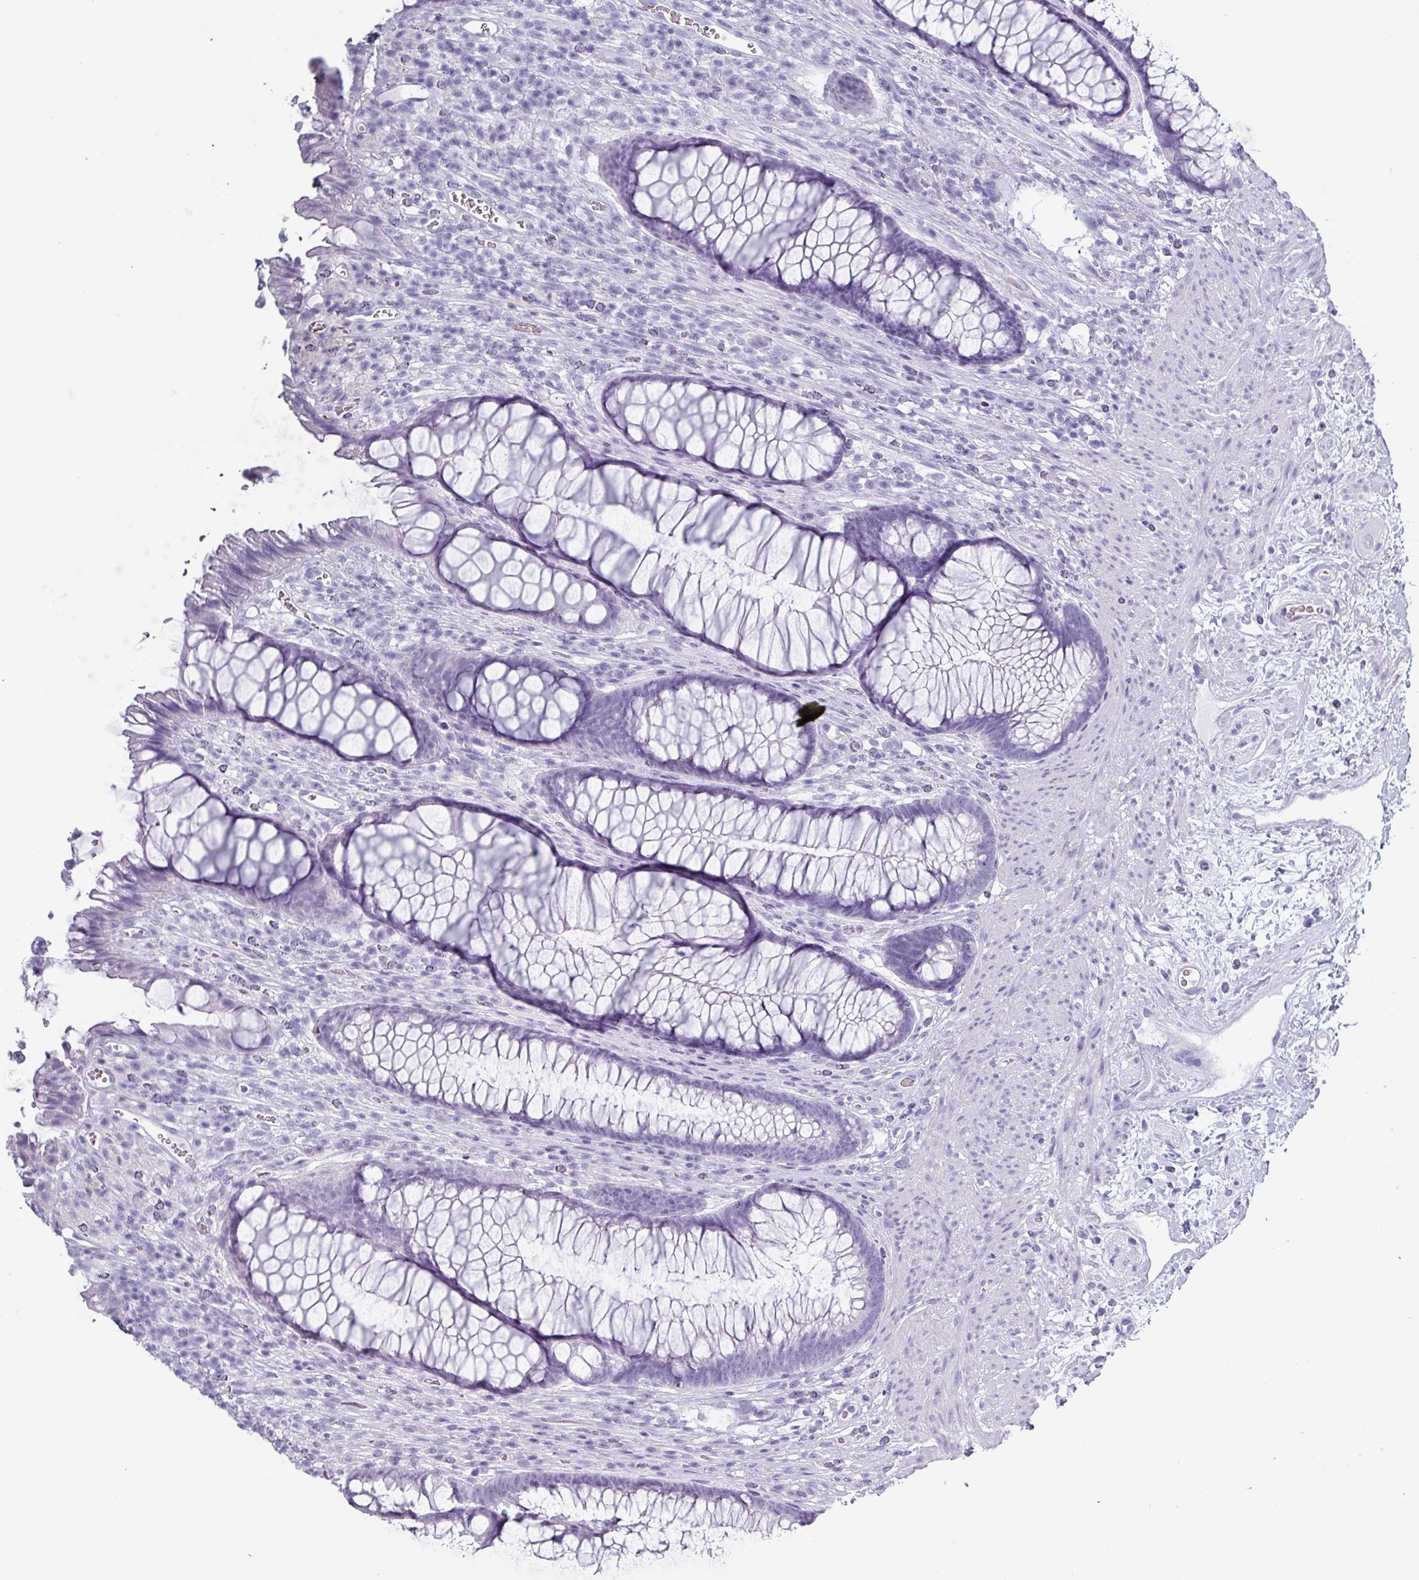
{"staining": {"intensity": "negative", "quantity": "none", "location": "none"}, "tissue": "rectum", "cell_type": "Glandular cells", "image_type": "normal", "snomed": [{"axis": "morphology", "description": "Normal tissue, NOS"}, {"axis": "topography", "description": "Smooth muscle"}, {"axis": "topography", "description": "Rectum"}], "caption": "Human rectum stained for a protein using immunohistochemistry reveals no expression in glandular cells.", "gene": "CRYBB2", "patient": {"sex": "male", "age": 53}}